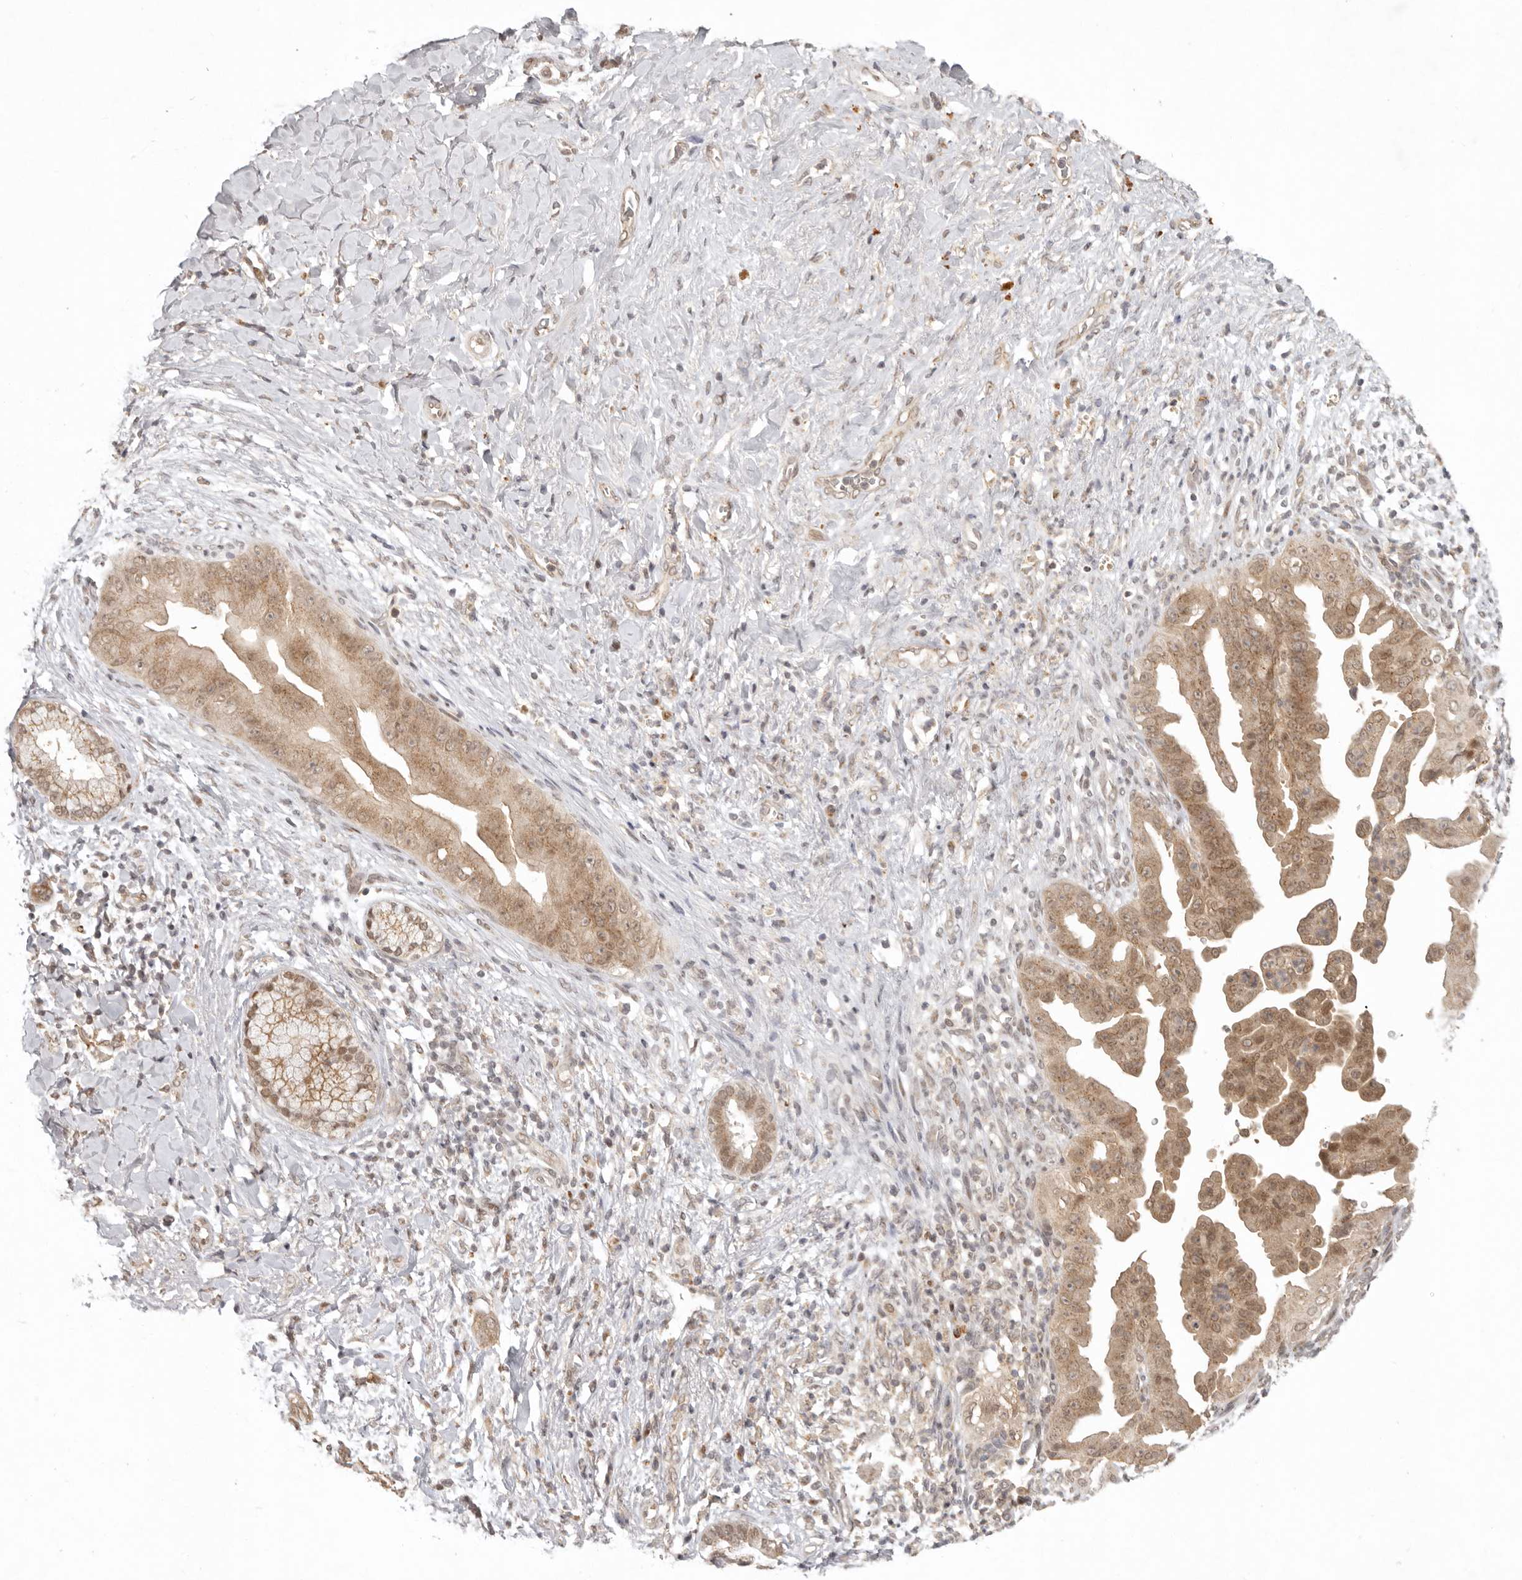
{"staining": {"intensity": "moderate", "quantity": ">75%", "location": "cytoplasmic/membranous,nuclear"}, "tissue": "pancreatic cancer", "cell_type": "Tumor cells", "image_type": "cancer", "snomed": [{"axis": "morphology", "description": "Adenocarcinoma, NOS"}, {"axis": "topography", "description": "Pancreas"}], "caption": "This histopathology image shows immunohistochemistry (IHC) staining of human pancreatic cancer, with medium moderate cytoplasmic/membranous and nuclear staining in about >75% of tumor cells.", "gene": "LRRC75A", "patient": {"sex": "female", "age": 78}}